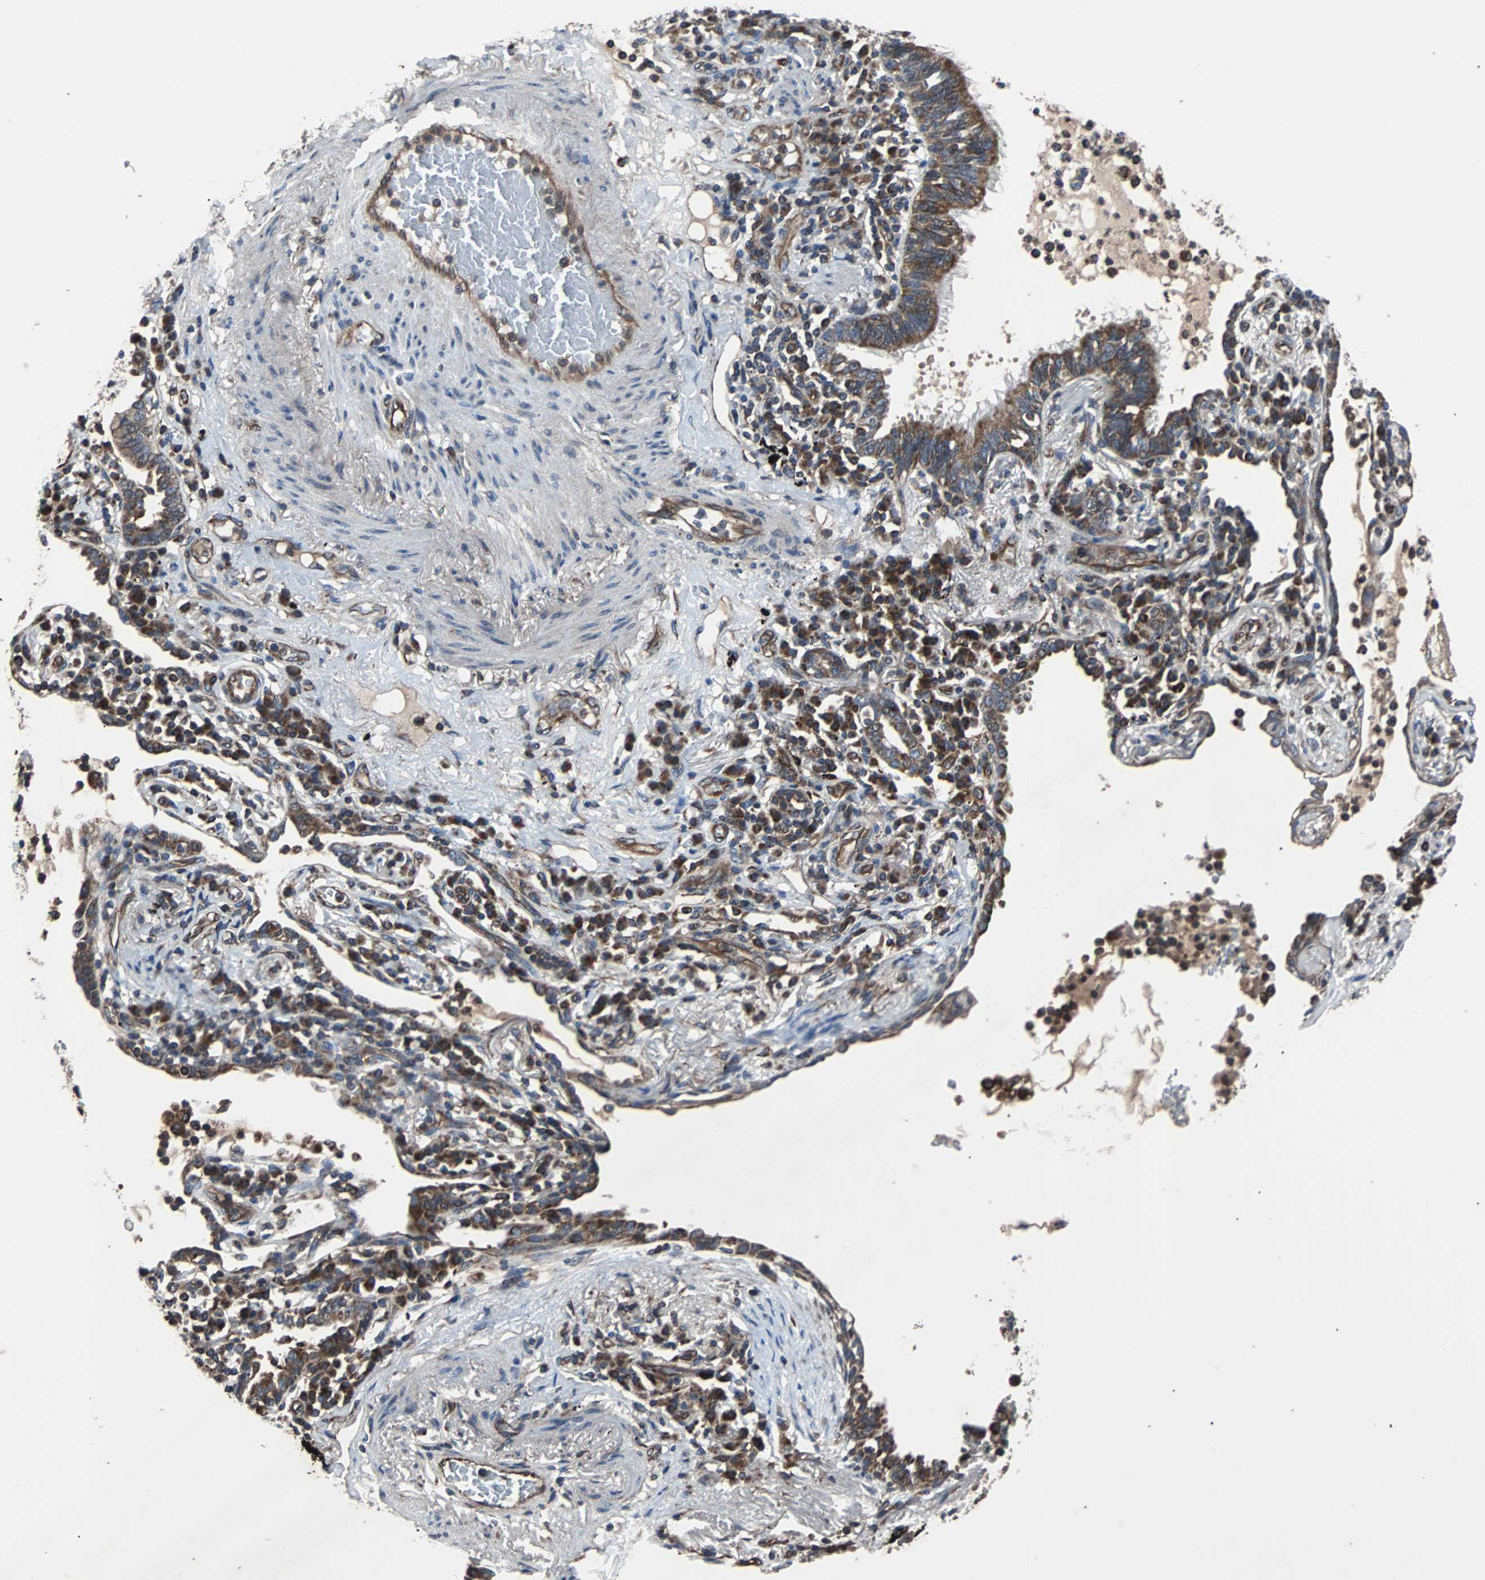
{"staining": {"intensity": "moderate", "quantity": "25%-75%", "location": "cytoplasmic/membranous"}, "tissue": "lung cancer", "cell_type": "Tumor cells", "image_type": "cancer", "snomed": [{"axis": "morphology", "description": "Adenocarcinoma, NOS"}, {"axis": "topography", "description": "Lung"}], "caption": "Protein expression analysis of human lung adenocarcinoma reveals moderate cytoplasmic/membranous positivity in about 25%-75% of tumor cells. (brown staining indicates protein expression, while blue staining denotes nuclei).", "gene": "ACTR3", "patient": {"sex": "female", "age": 70}}